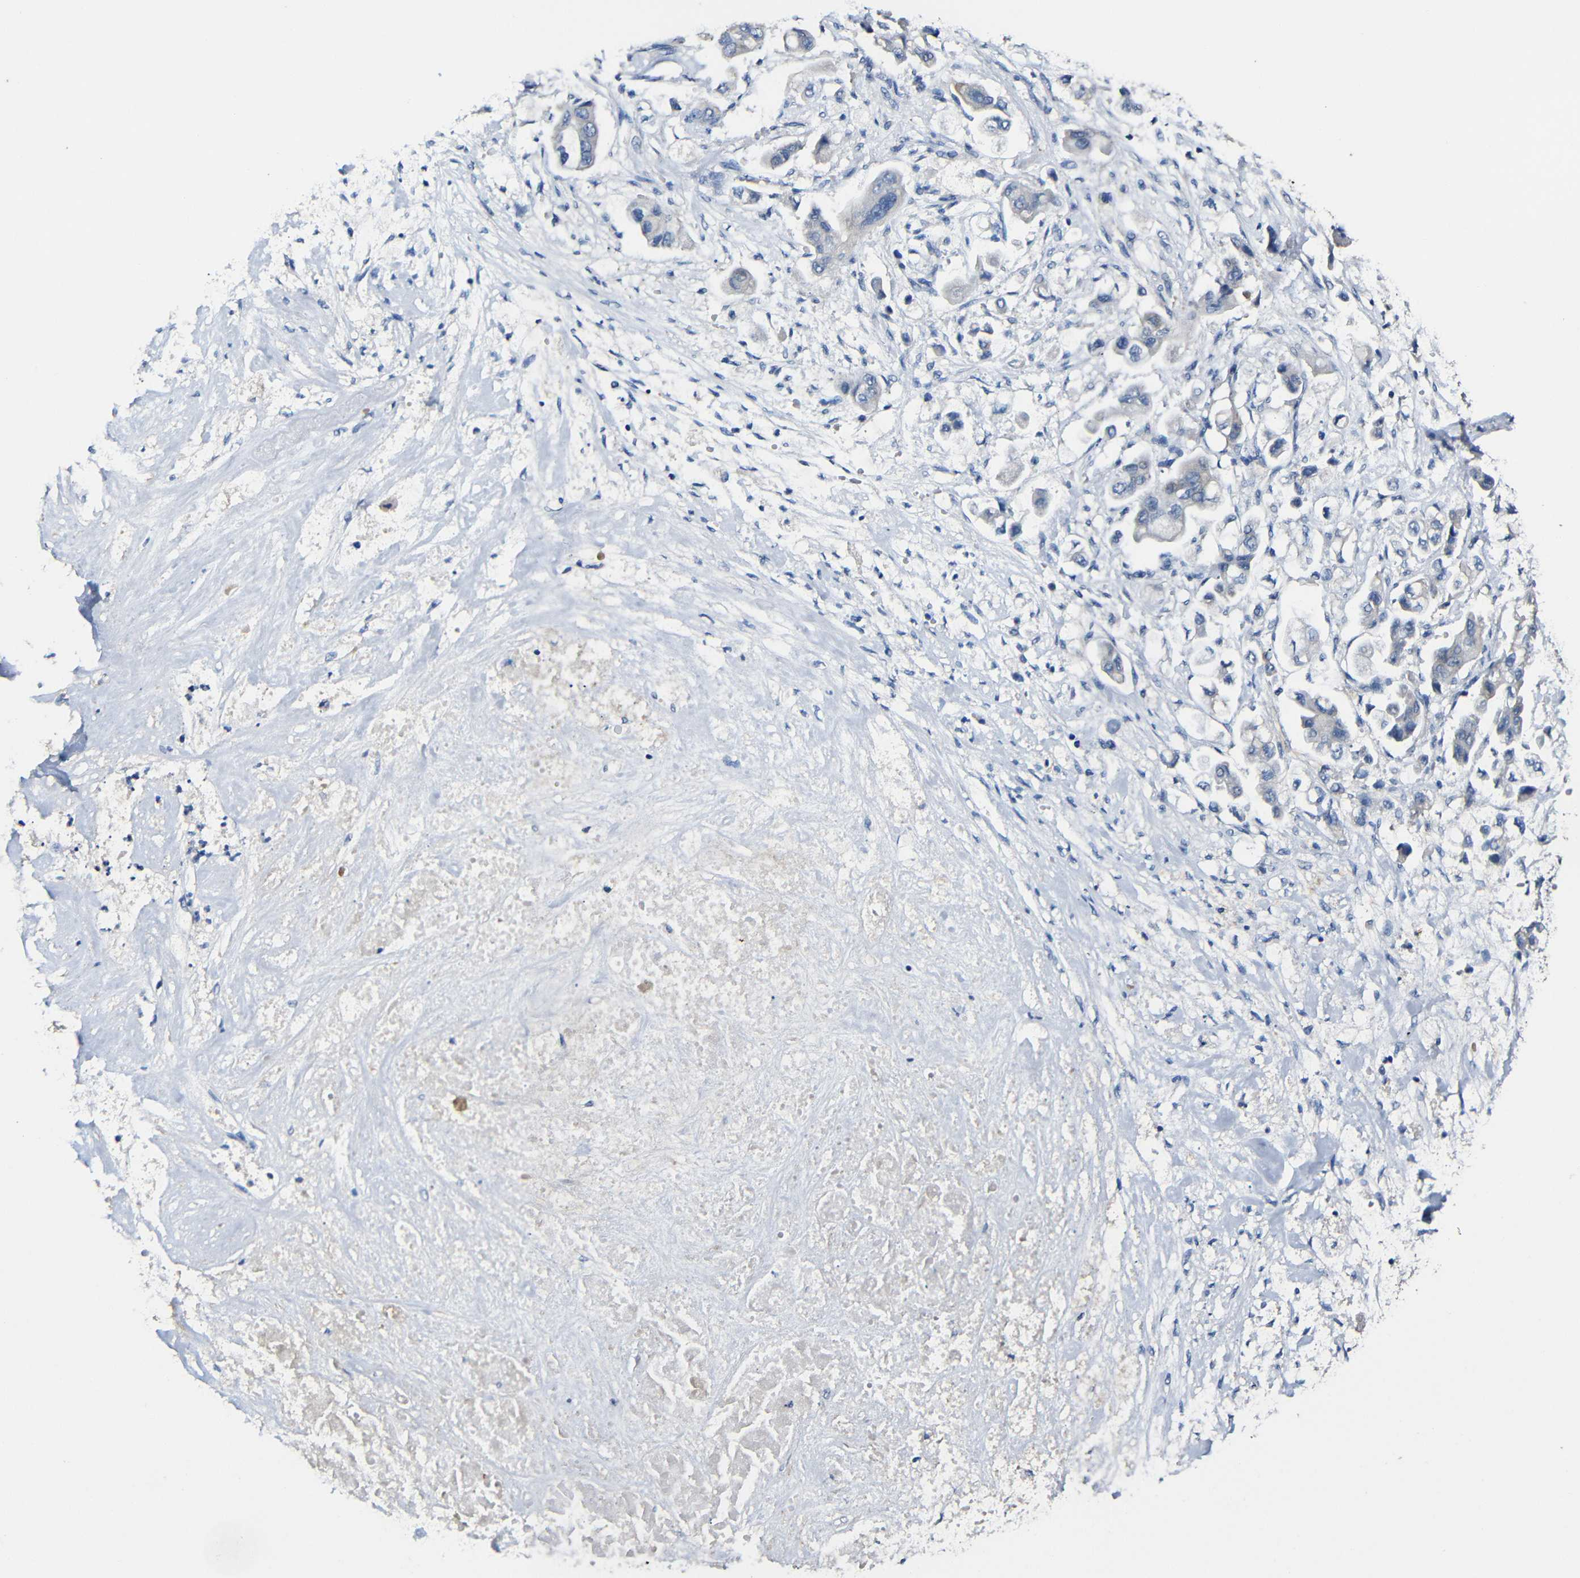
{"staining": {"intensity": "negative", "quantity": "none", "location": "none"}, "tissue": "stomach cancer", "cell_type": "Tumor cells", "image_type": "cancer", "snomed": [{"axis": "morphology", "description": "Adenocarcinoma, NOS"}, {"axis": "topography", "description": "Stomach"}], "caption": "An immunohistochemistry histopathology image of adenocarcinoma (stomach) is shown. There is no staining in tumor cells of adenocarcinoma (stomach).", "gene": "ACKR2", "patient": {"sex": "male", "age": 62}}